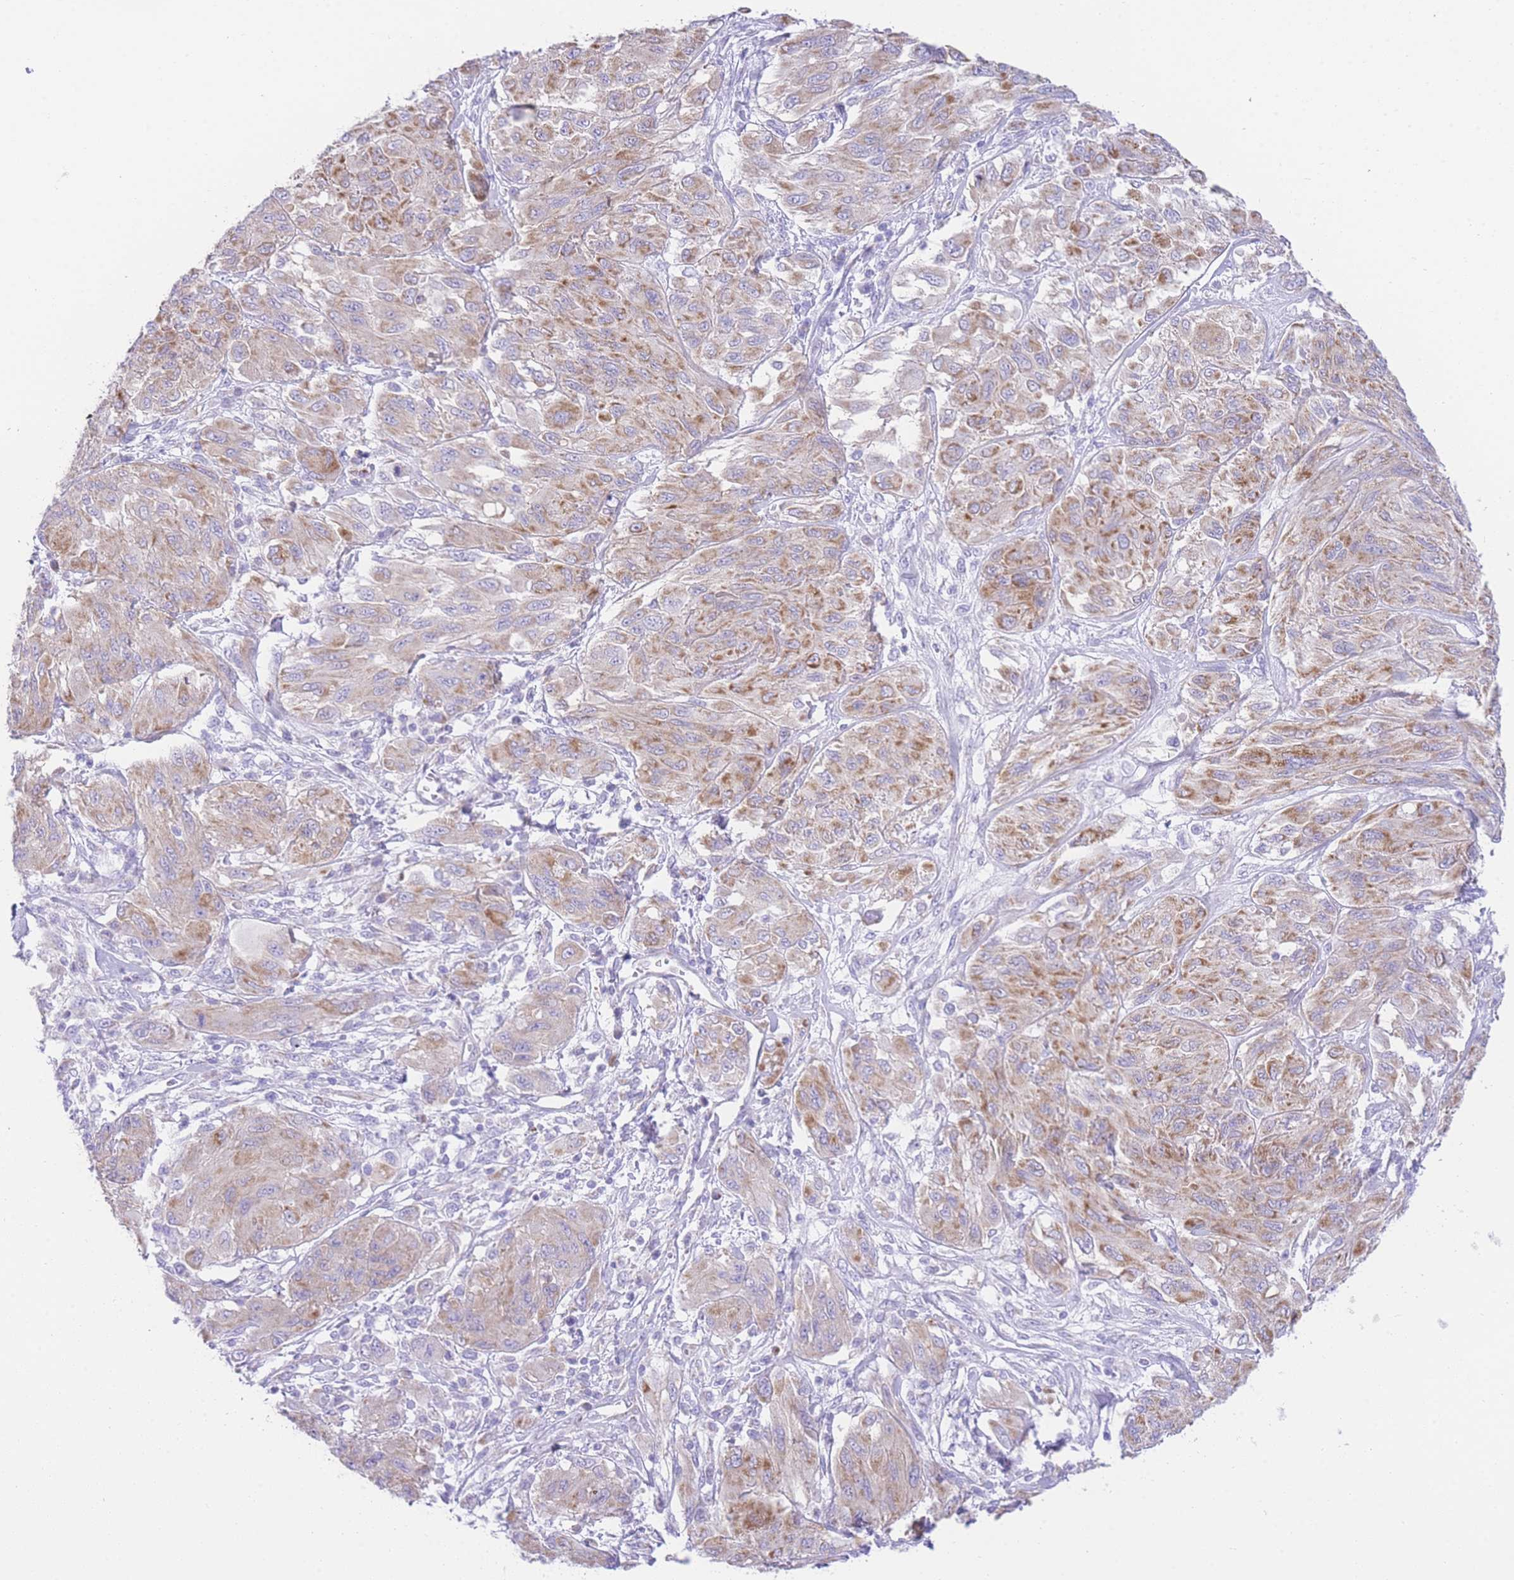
{"staining": {"intensity": "moderate", "quantity": "25%-75%", "location": "cytoplasmic/membranous"}, "tissue": "melanoma", "cell_type": "Tumor cells", "image_type": "cancer", "snomed": [{"axis": "morphology", "description": "Malignant melanoma, NOS"}, {"axis": "topography", "description": "Skin"}], "caption": "A photomicrograph of human malignant melanoma stained for a protein reveals moderate cytoplasmic/membranous brown staining in tumor cells.", "gene": "ACSM4", "patient": {"sex": "female", "age": 91}}